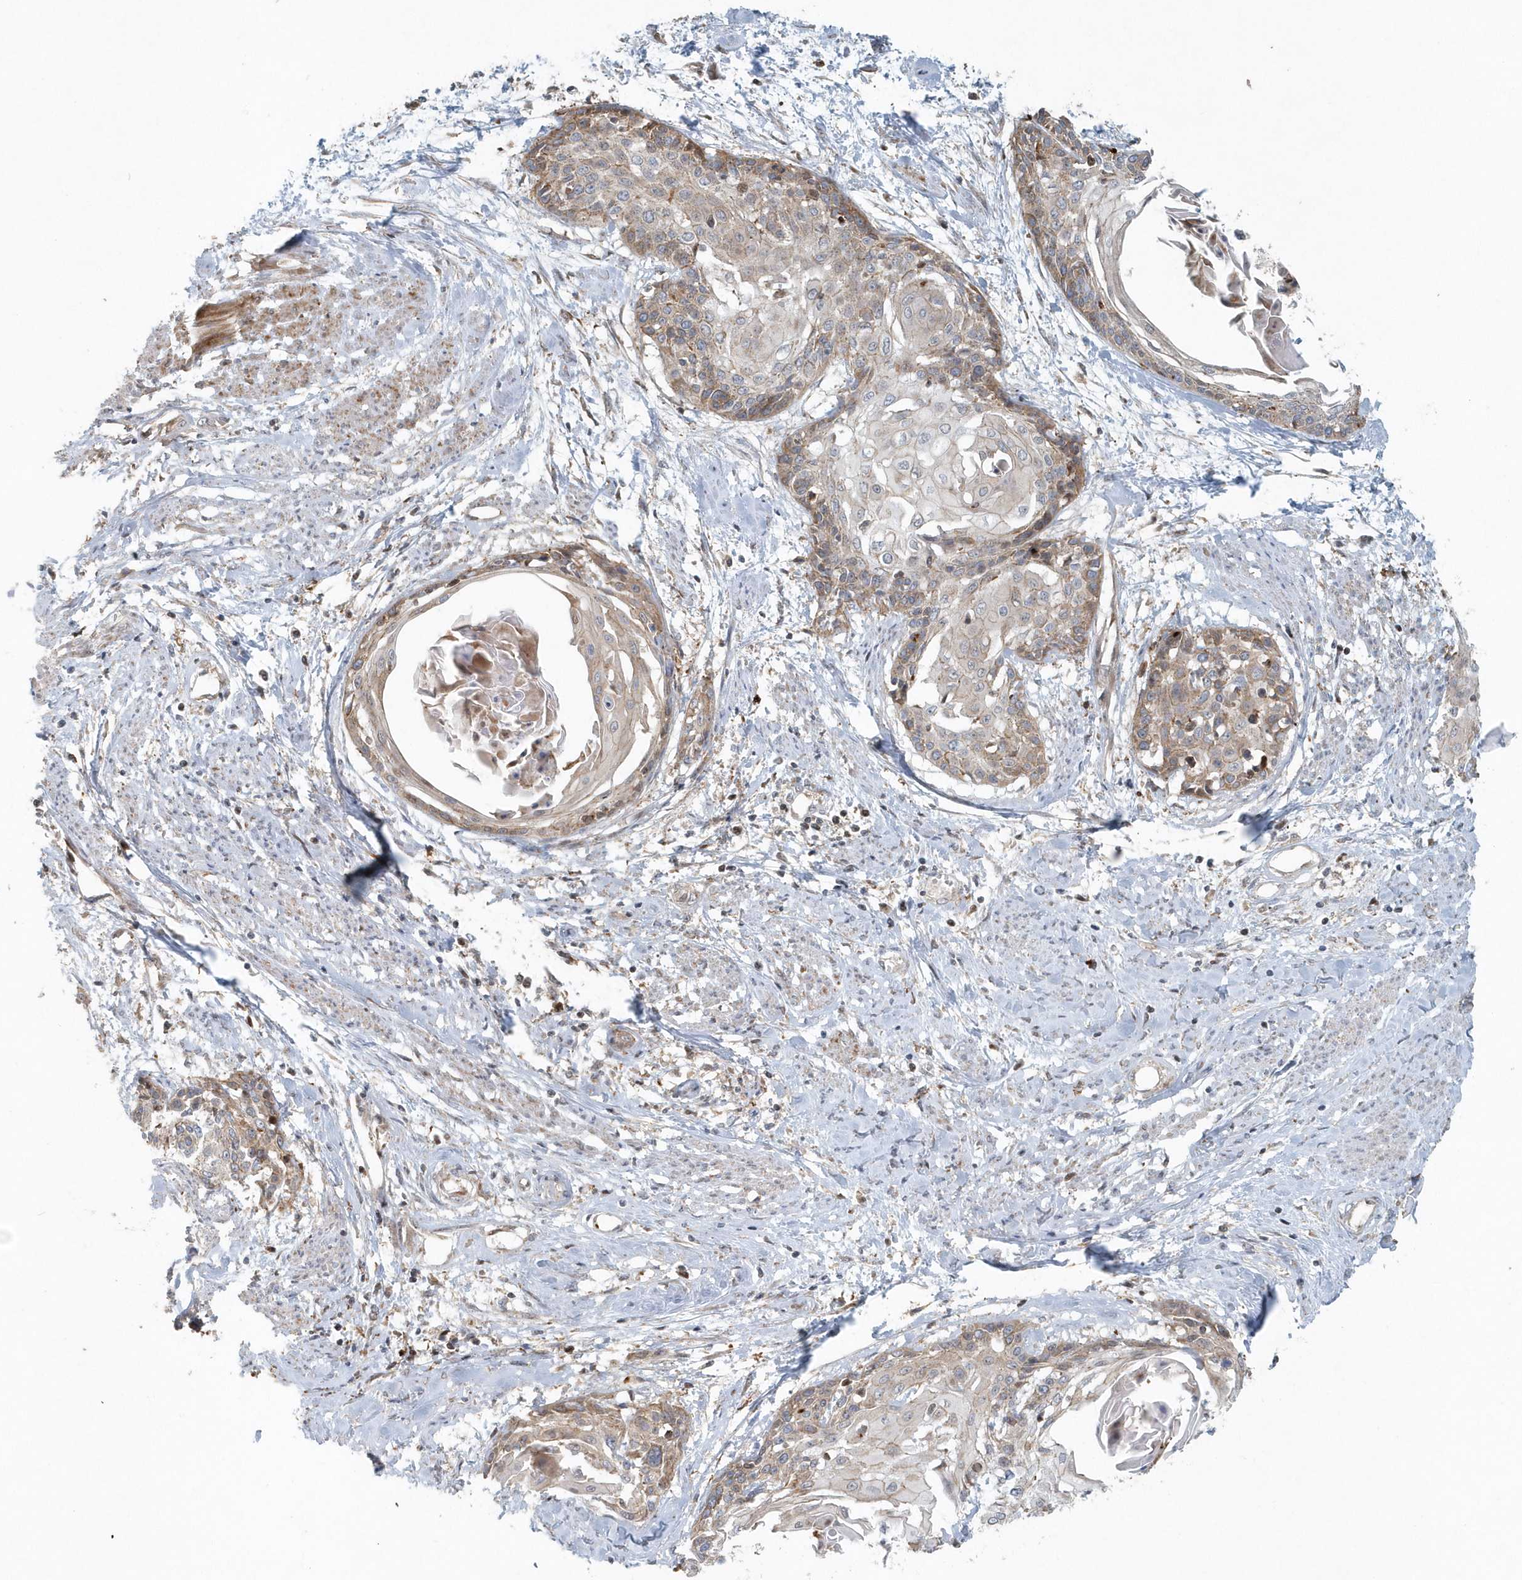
{"staining": {"intensity": "weak", "quantity": ">75%", "location": "cytoplasmic/membranous"}, "tissue": "cervical cancer", "cell_type": "Tumor cells", "image_type": "cancer", "snomed": [{"axis": "morphology", "description": "Squamous cell carcinoma, NOS"}, {"axis": "topography", "description": "Cervix"}], "caption": "Squamous cell carcinoma (cervical) stained with a brown dye shows weak cytoplasmic/membranous positive expression in approximately >75% of tumor cells.", "gene": "MMUT", "patient": {"sex": "female", "age": 57}}